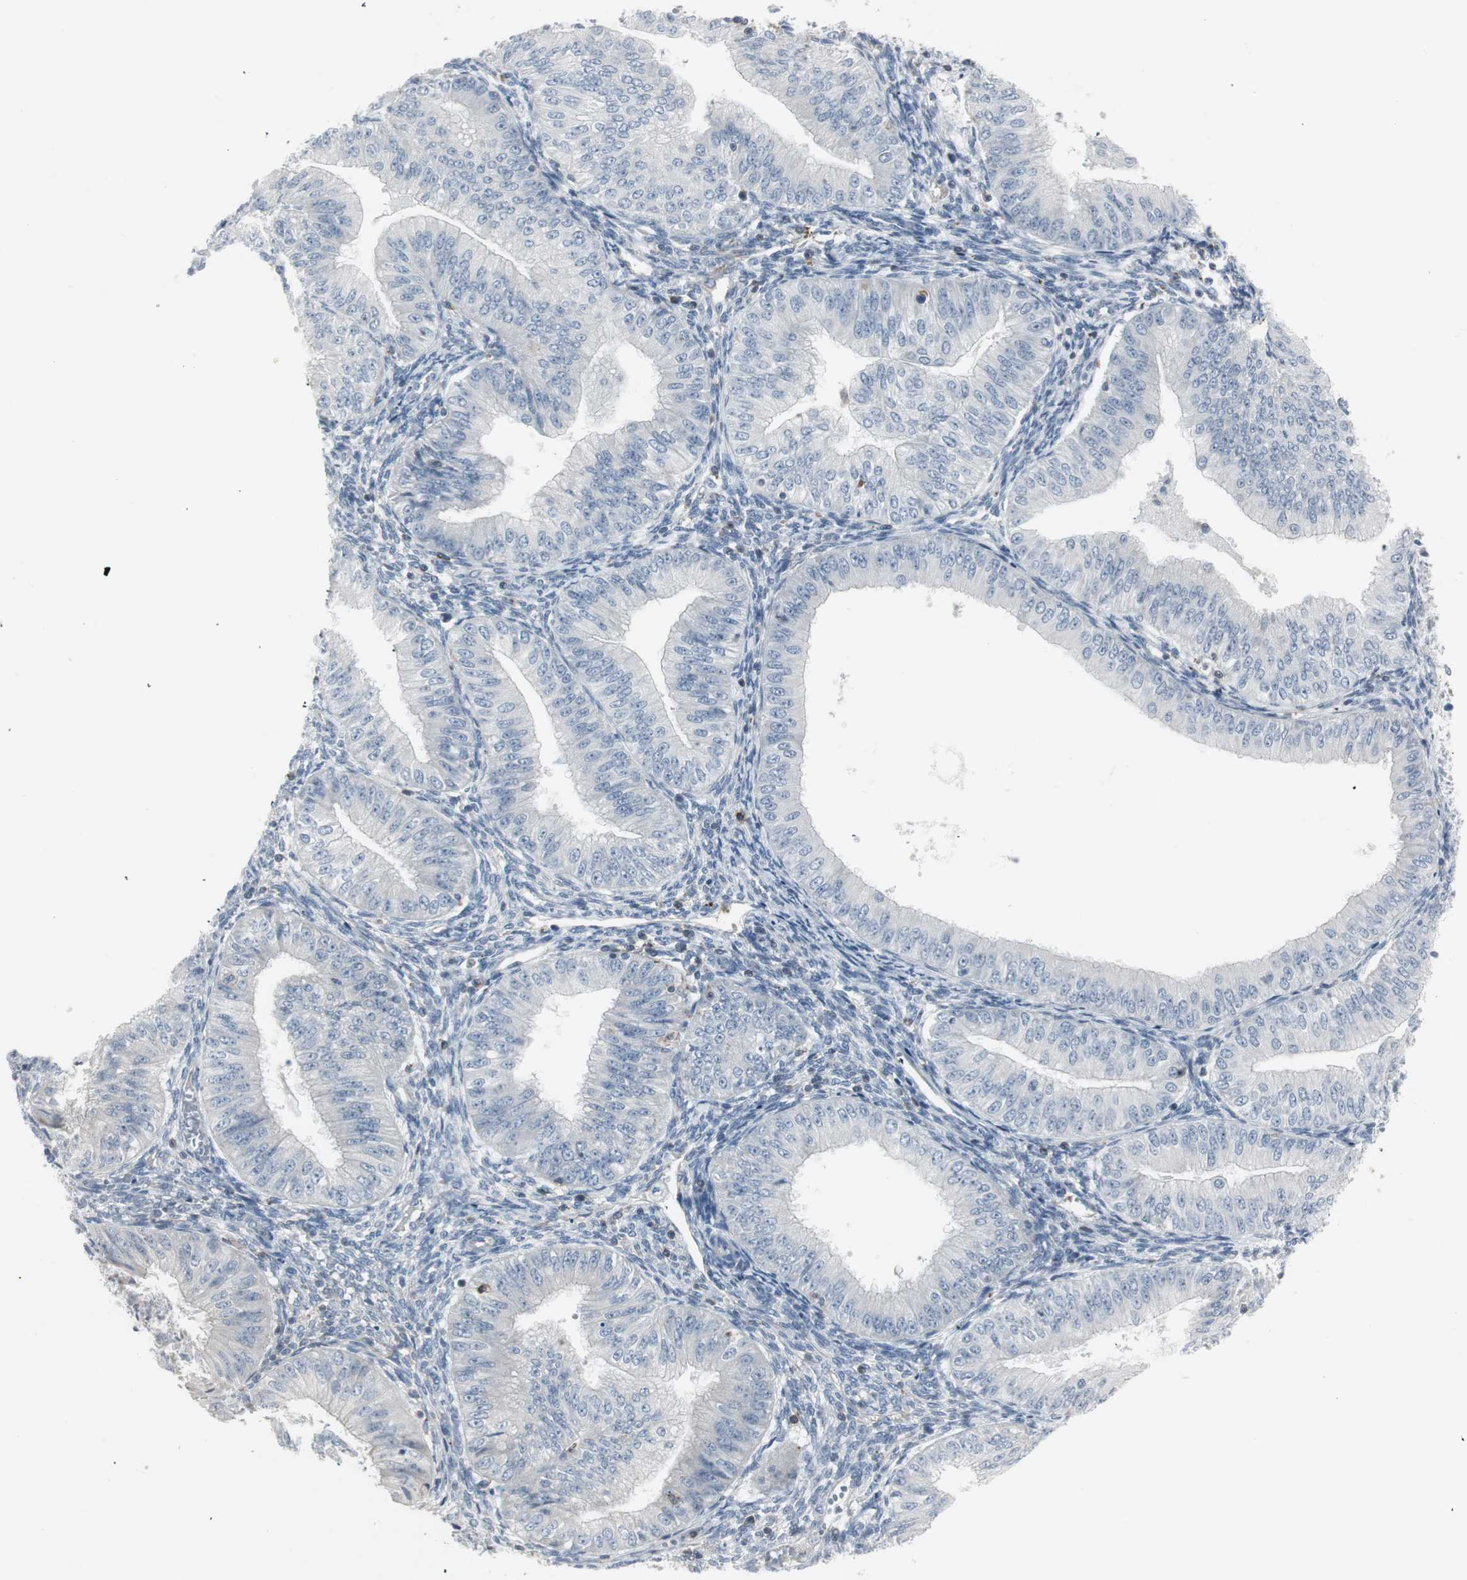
{"staining": {"intensity": "negative", "quantity": "none", "location": "none"}, "tissue": "endometrial cancer", "cell_type": "Tumor cells", "image_type": "cancer", "snomed": [{"axis": "morphology", "description": "Normal tissue, NOS"}, {"axis": "morphology", "description": "Adenocarcinoma, NOS"}, {"axis": "topography", "description": "Endometrium"}], "caption": "Immunohistochemistry histopathology image of neoplastic tissue: adenocarcinoma (endometrial) stained with DAB (3,3'-diaminobenzidine) exhibits no significant protein staining in tumor cells. (DAB (3,3'-diaminobenzidine) IHC visualized using brightfield microscopy, high magnification).", "gene": "MAP4K4", "patient": {"sex": "female", "age": 53}}